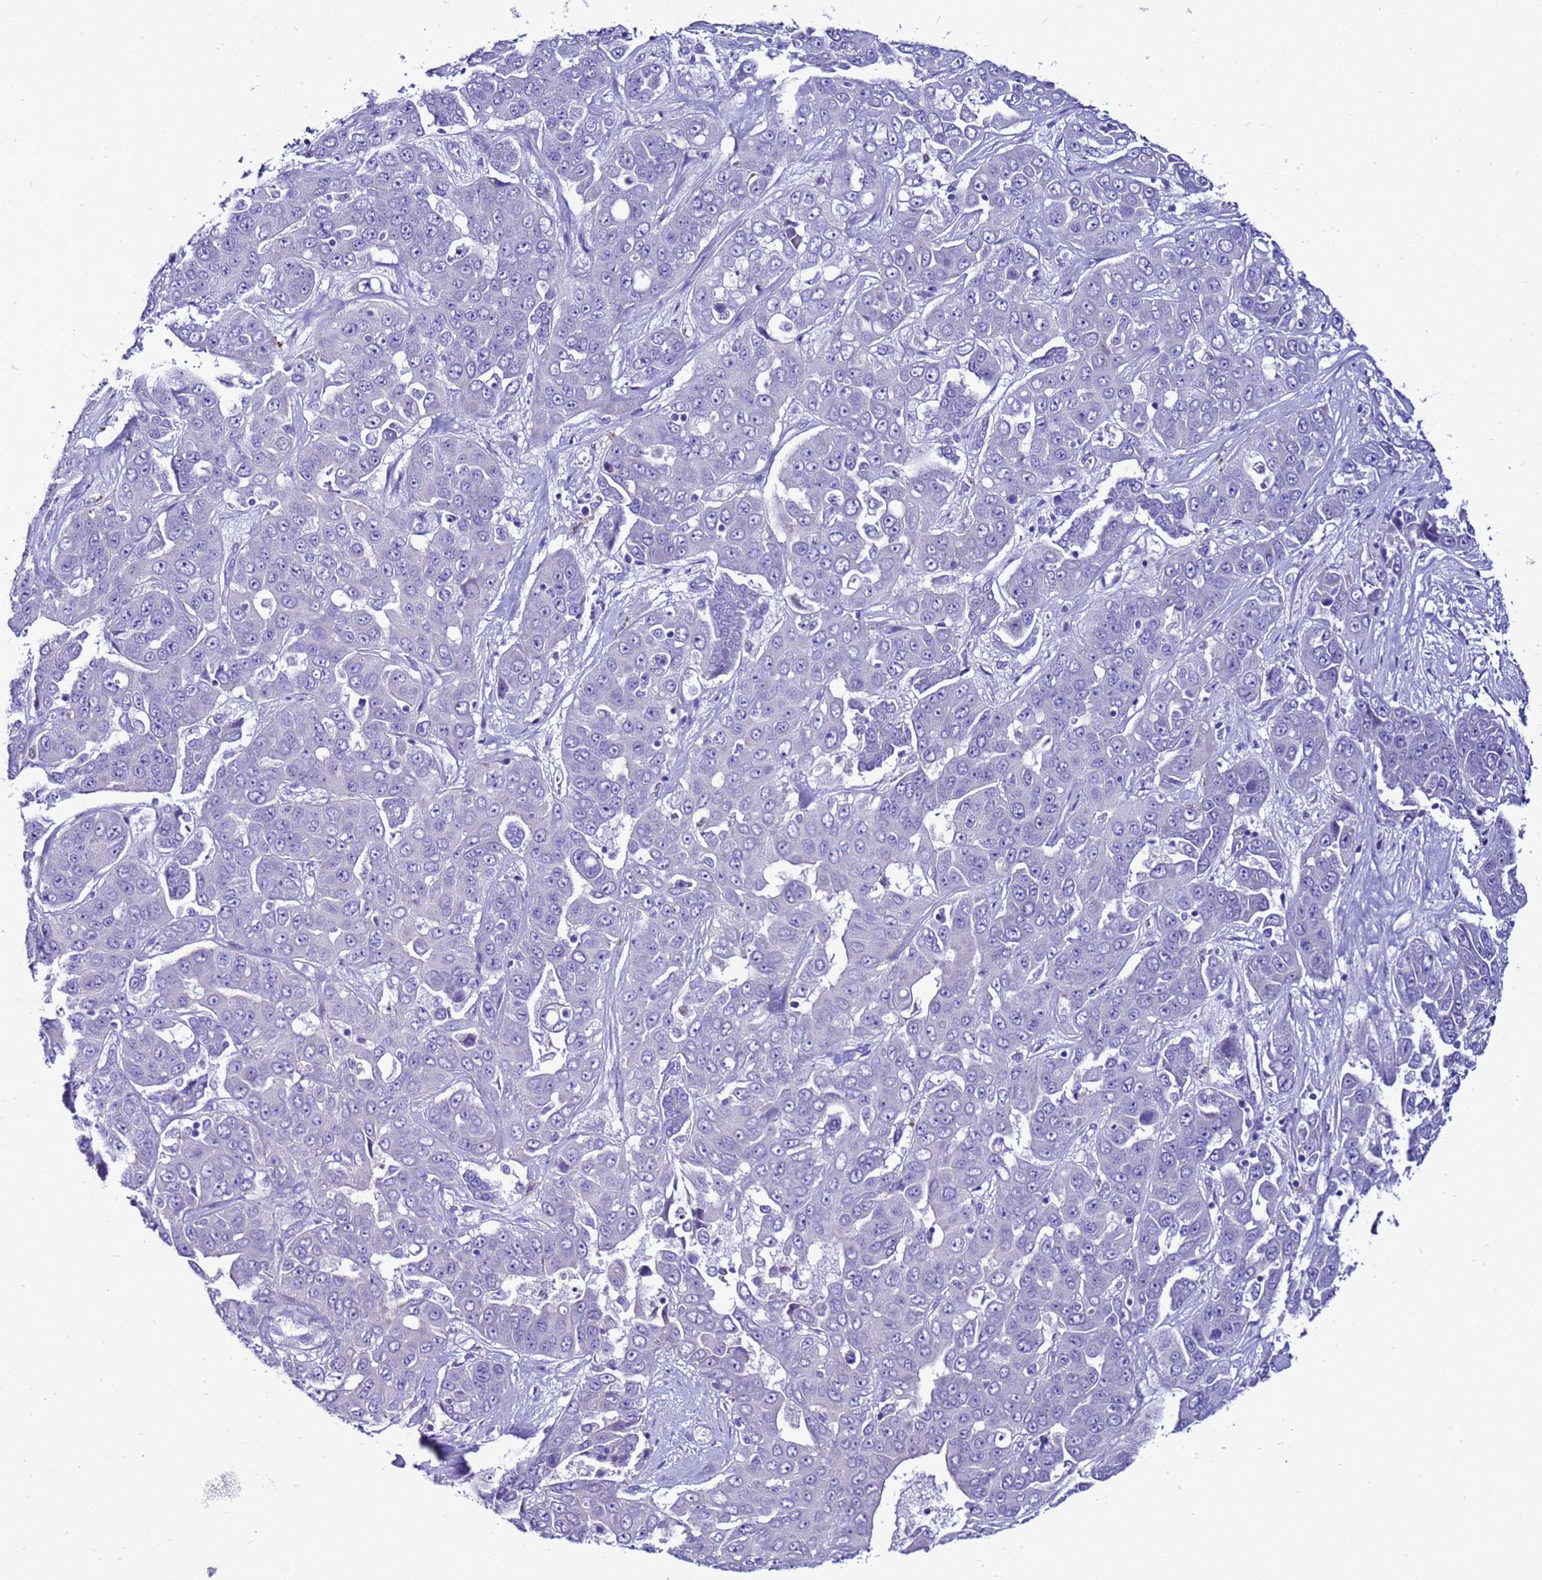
{"staining": {"intensity": "negative", "quantity": "none", "location": "none"}, "tissue": "liver cancer", "cell_type": "Tumor cells", "image_type": "cancer", "snomed": [{"axis": "morphology", "description": "Cholangiocarcinoma"}, {"axis": "topography", "description": "Liver"}], "caption": "Tumor cells show no significant protein positivity in cholangiocarcinoma (liver).", "gene": "BEST2", "patient": {"sex": "female", "age": 52}}